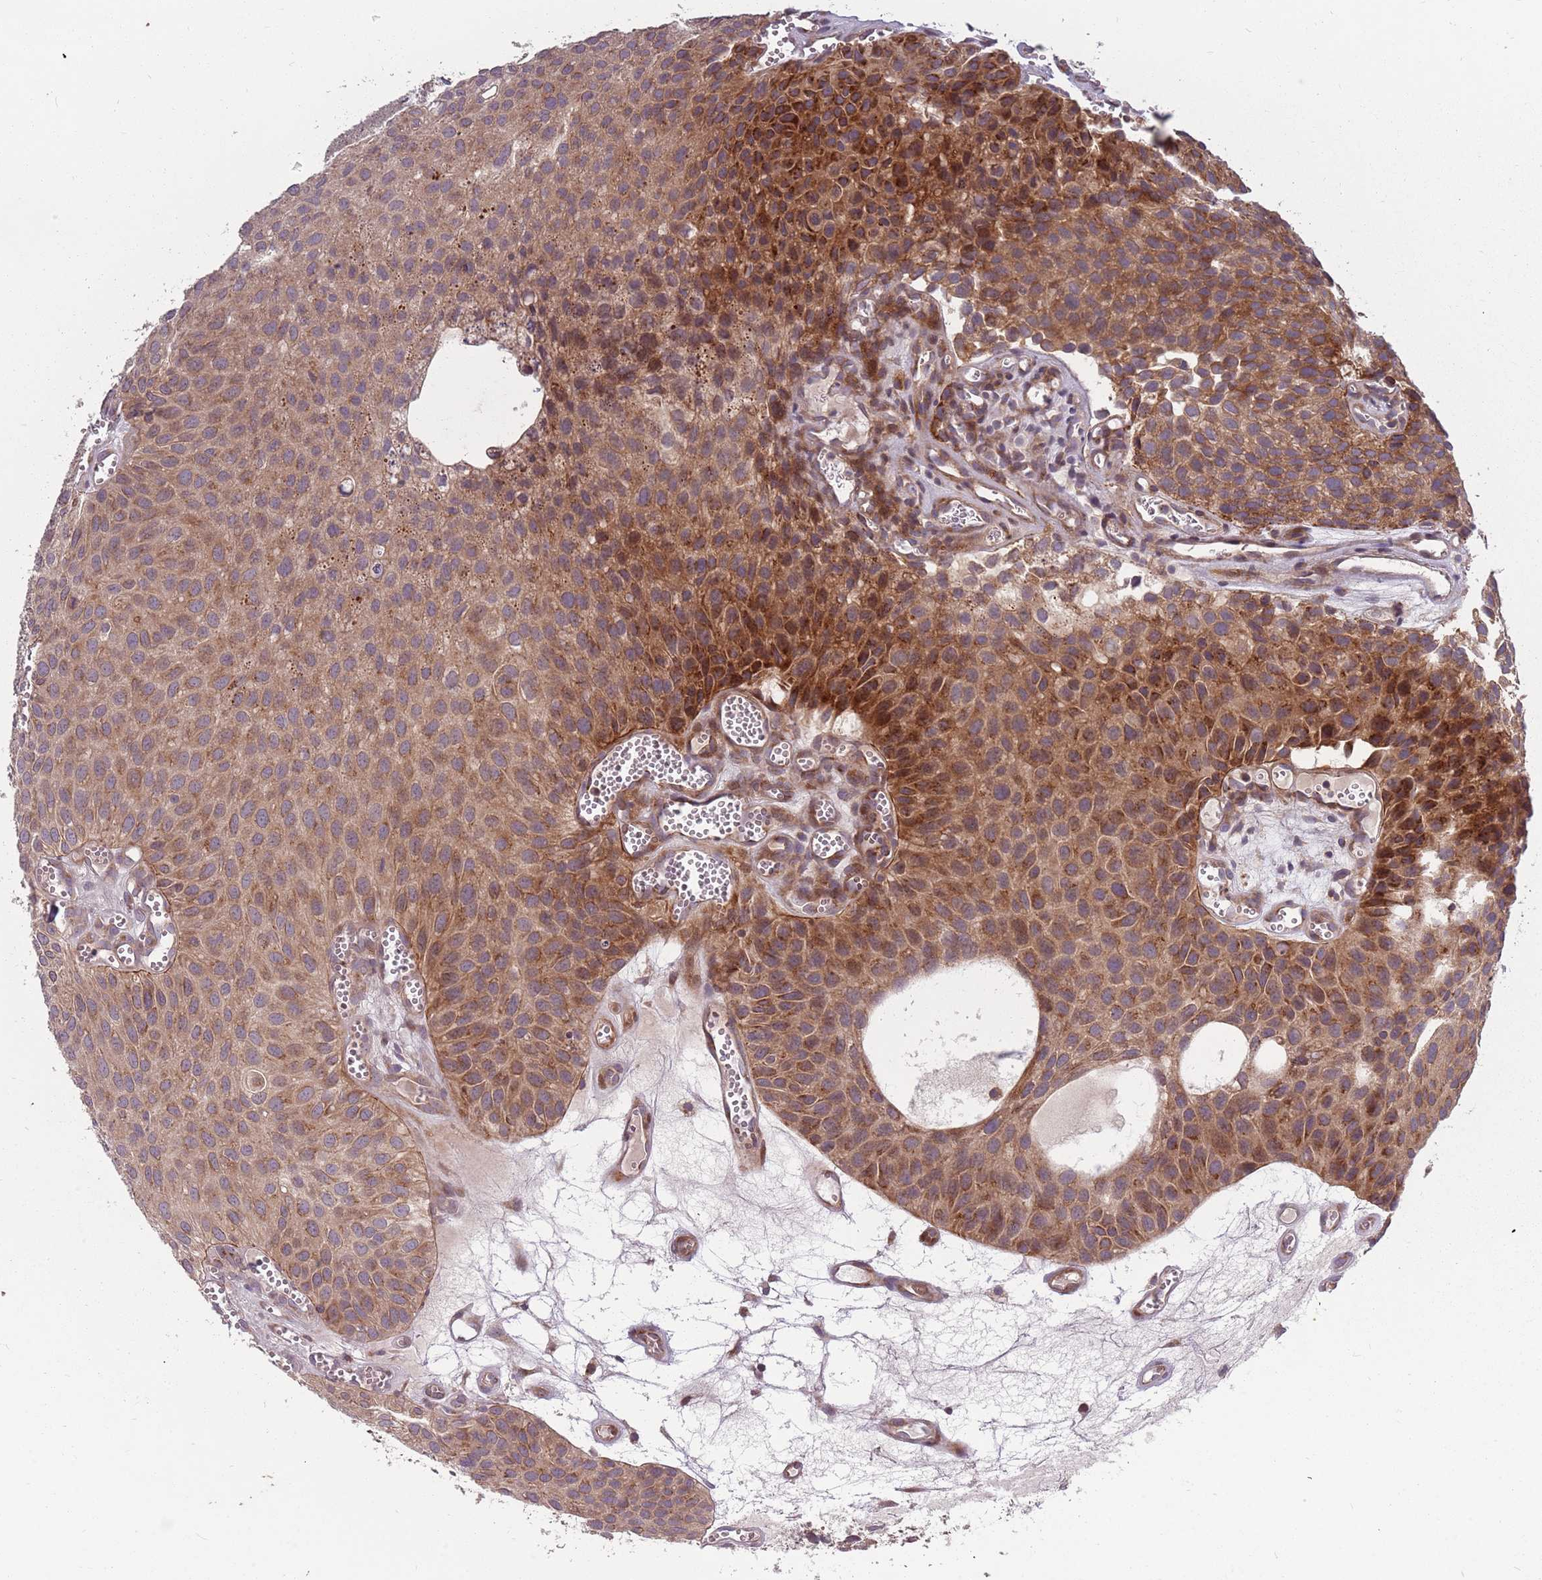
{"staining": {"intensity": "moderate", "quantity": ">75%", "location": "cytoplasmic/membranous"}, "tissue": "urothelial cancer", "cell_type": "Tumor cells", "image_type": "cancer", "snomed": [{"axis": "morphology", "description": "Urothelial carcinoma, Low grade"}, {"axis": "topography", "description": "Urinary bladder"}], "caption": "IHC of urothelial cancer reveals medium levels of moderate cytoplasmic/membranous positivity in about >75% of tumor cells.", "gene": "PLD6", "patient": {"sex": "male", "age": 88}}